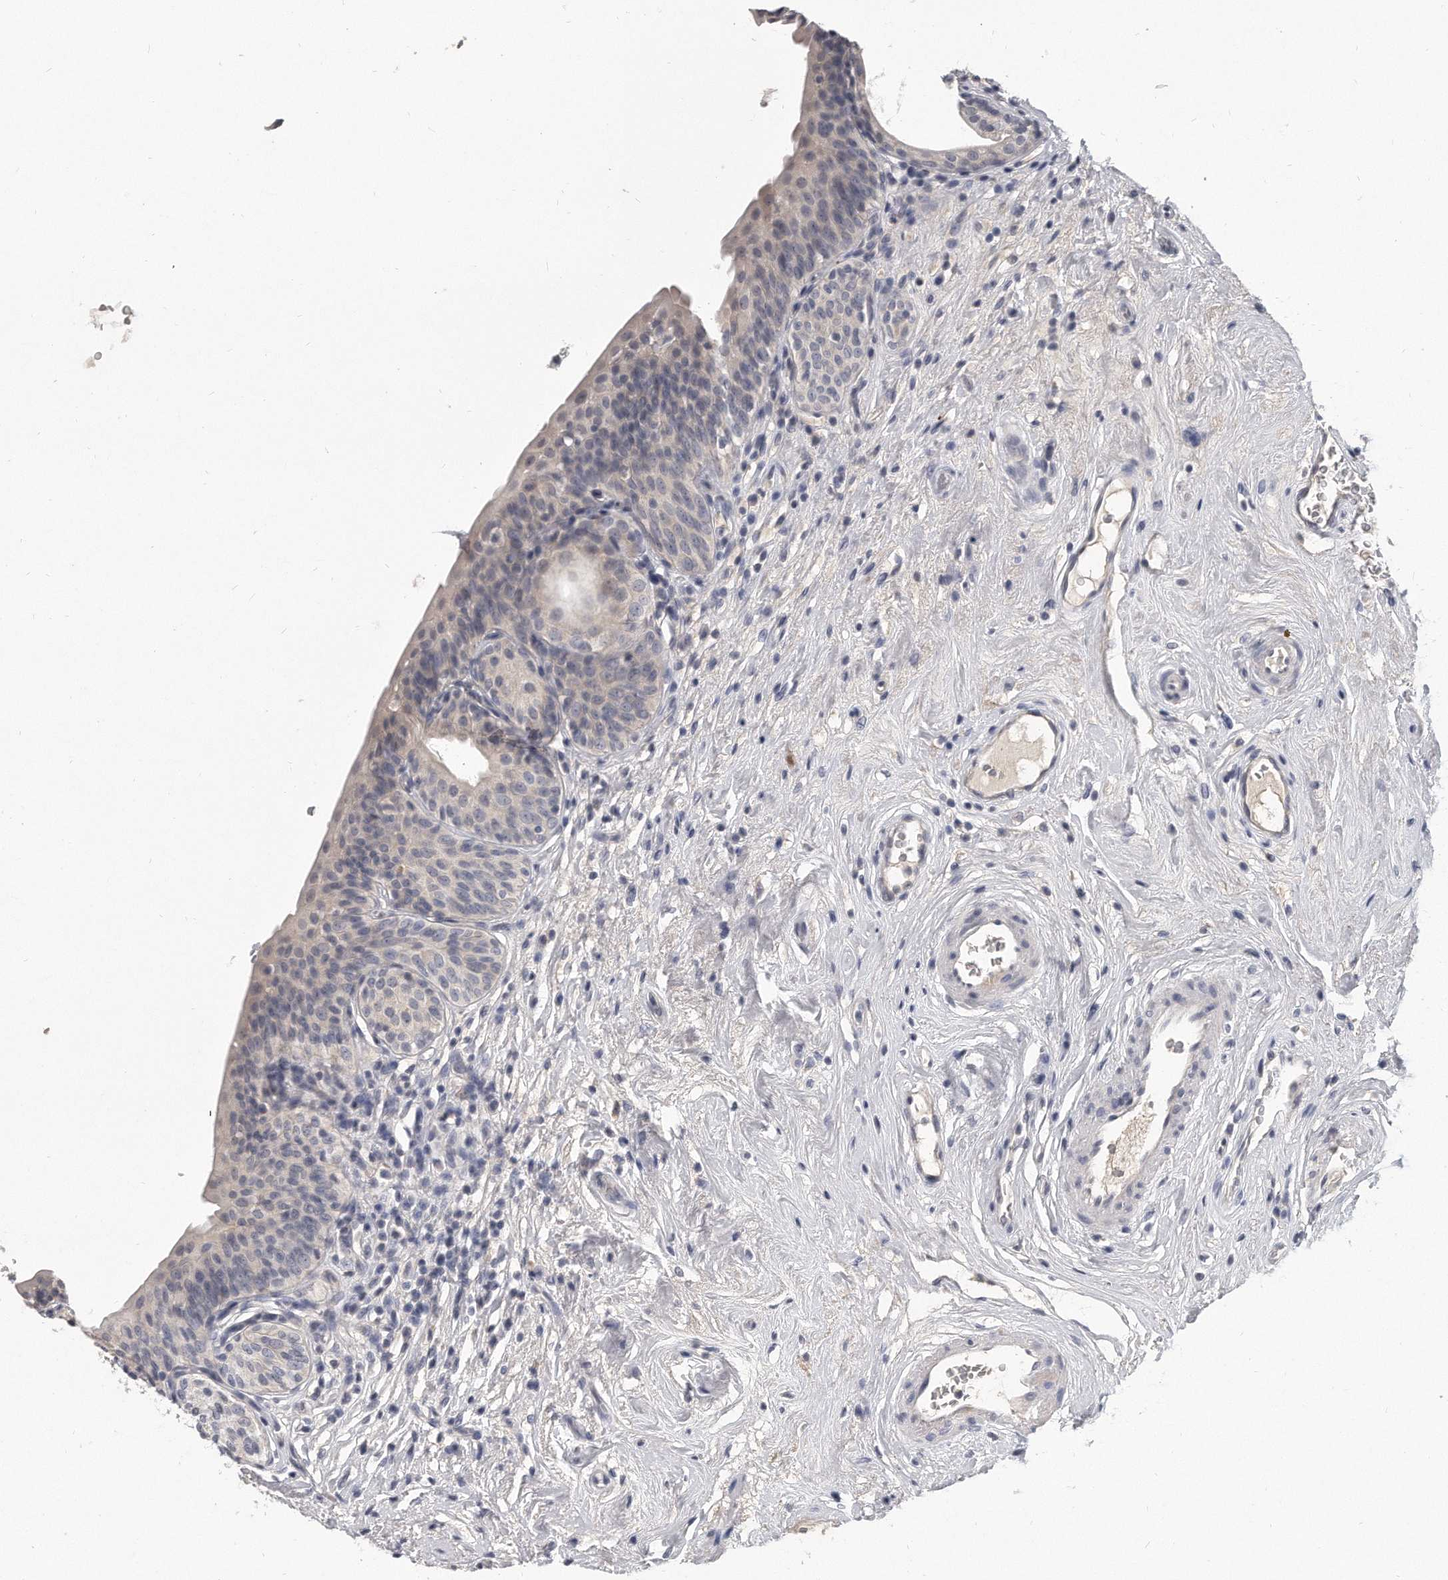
{"staining": {"intensity": "weak", "quantity": "25%-75%", "location": "cytoplasmic/membranous"}, "tissue": "urinary bladder", "cell_type": "Urothelial cells", "image_type": "normal", "snomed": [{"axis": "morphology", "description": "Normal tissue, NOS"}, {"axis": "topography", "description": "Urinary bladder"}], "caption": "Immunohistochemical staining of normal human urinary bladder shows weak cytoplasmic/membranous protein expression in about 25%-75% of urothelial cells. (Brightfield microscopy of DAB IHC at high magnification).", "gene": "KLHL7", "patient": {"sex": "male", "age": 83}}